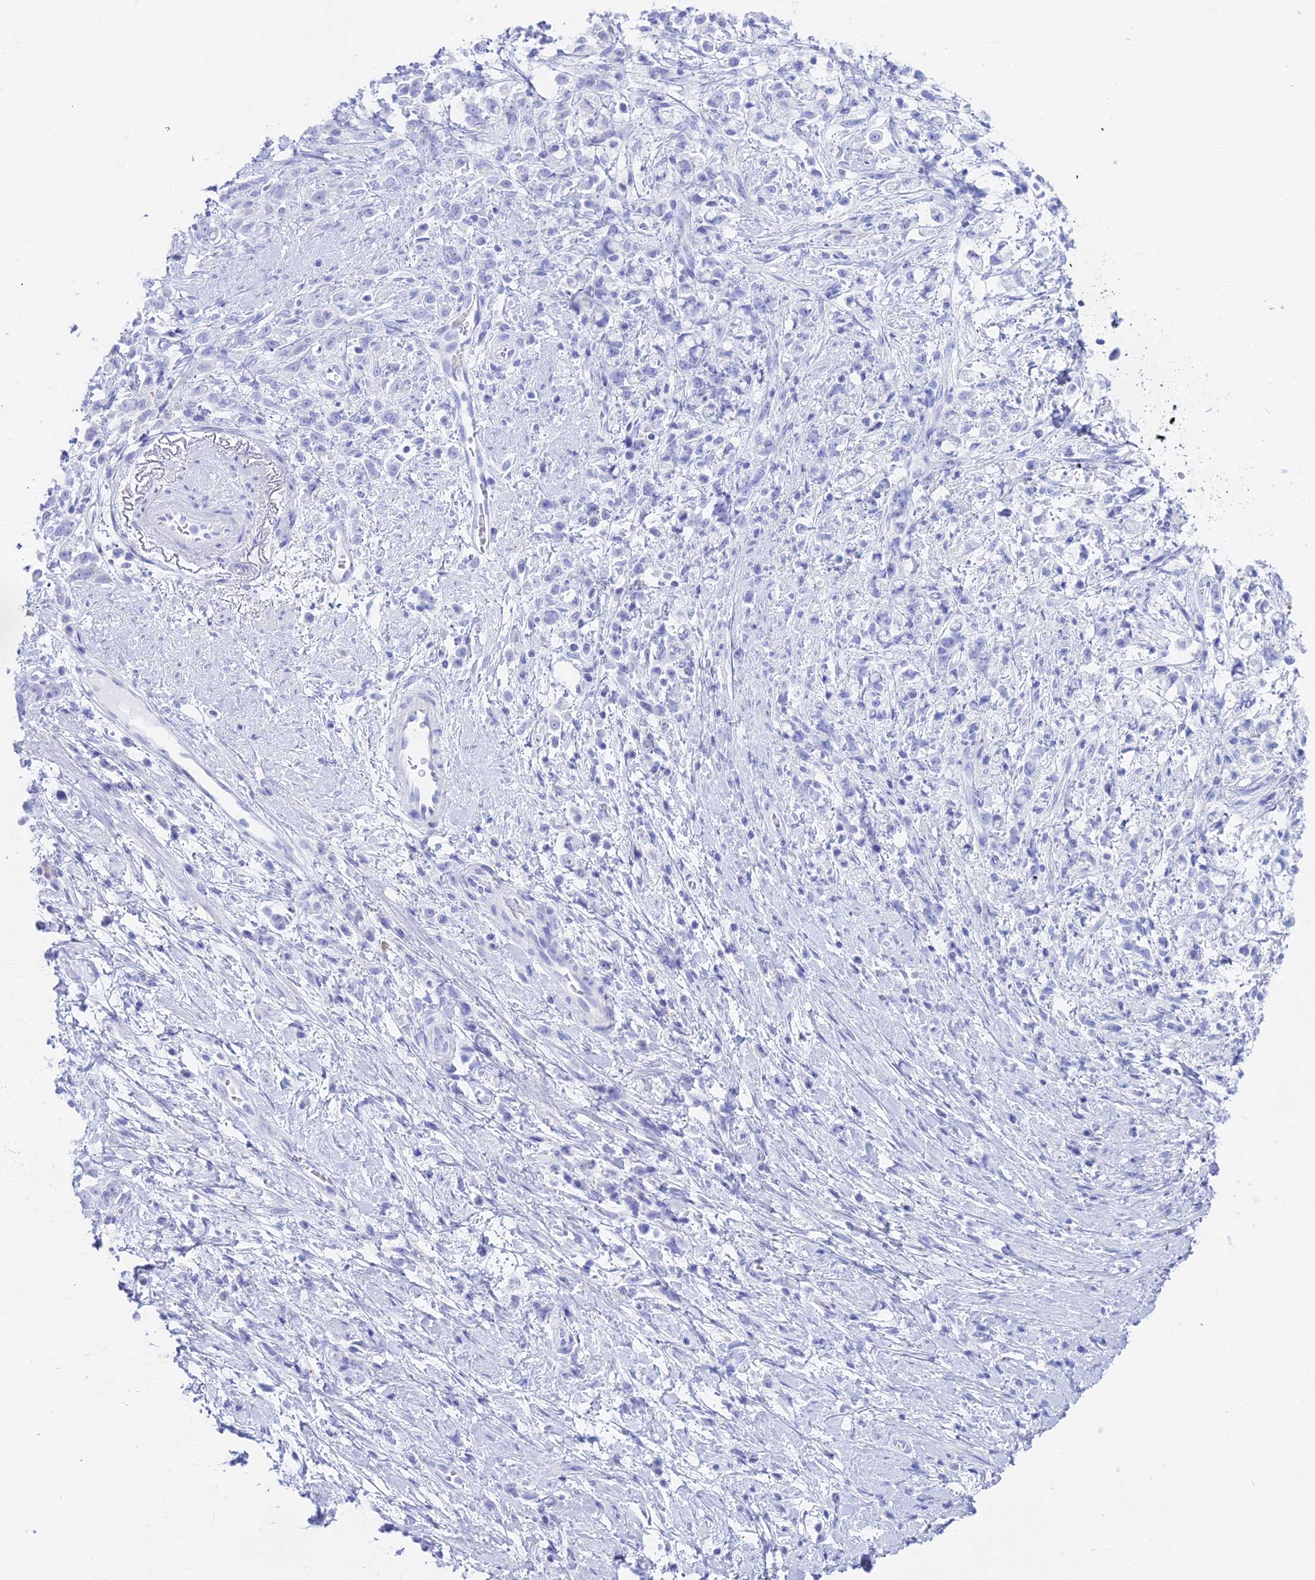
{"staining": {"intensity": "negative", "quantity": "none", "location": "none"}, "tissue": "stomach cancer", "cell_type": "Tumor cells", "image_type": "cancer", "snomed": [{"axis": "morphology", "description": "Adenocarcinoma, NOS"}, {"axis": "topography", "description": "Stomach"}], "caption": "This histopathology image is of stomach adenocarcinoma stained with immunohistochemistry (IHC) to label a protein in brown with the nuclei are counter-stained blue. There is no positivity in tumor cells.", "gene": "CGB2", "patient": {"sex": "female", "age": 60}}